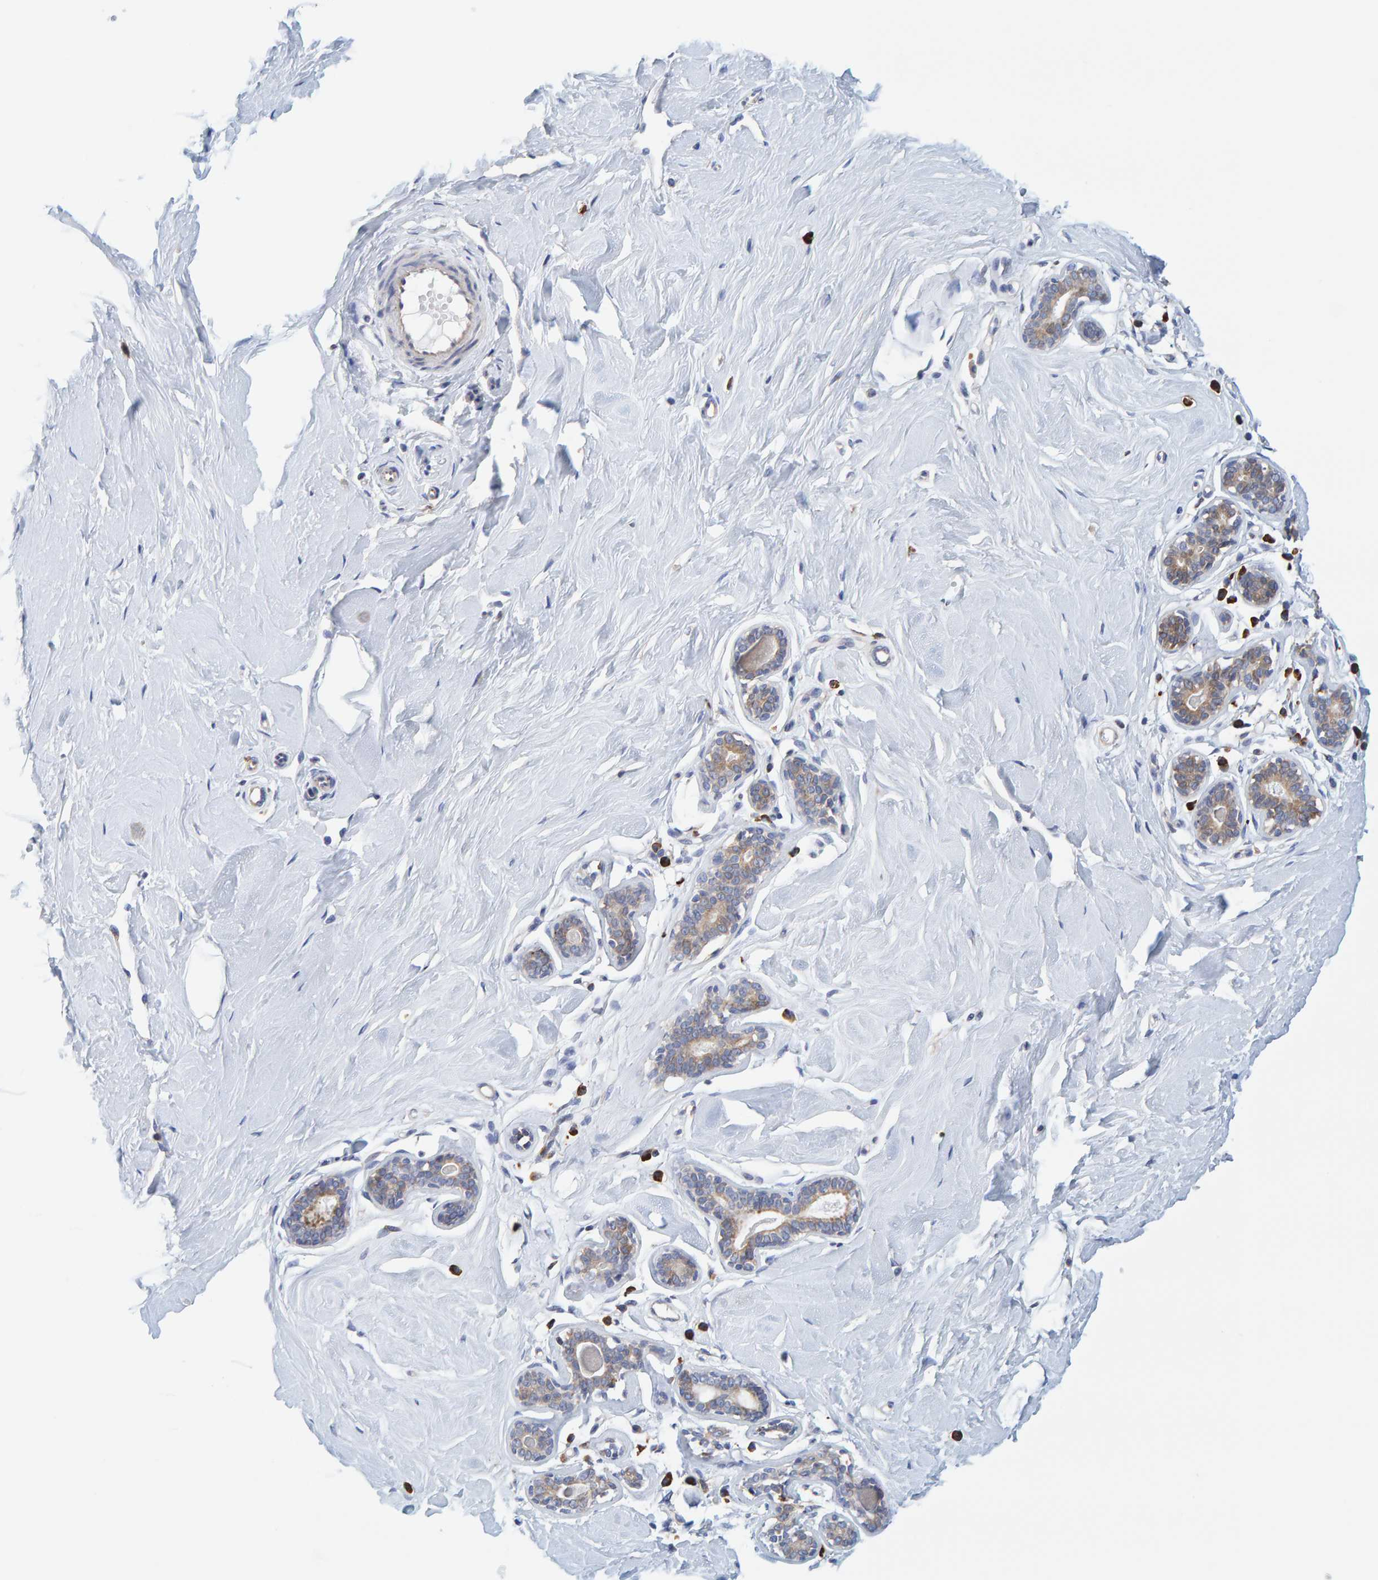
{"staining": {"intensity": "negative", "quantity": "none", "location": "none"}, "tissue": "breast", "cell_type": "Adipocytes", "image_type": "normal", "snomed": [{"axis": "morphology", "description": "Normal tissue, NOS"}, {"axis": "topography", "description": "Breast"}], "caption": "There is no significant staining in adipocytes of breast. (Brightfield microscopy of DAB IHC at high magnification).", "gene": "SGPL1", "patient": {"sex": "female", "age": 23}}